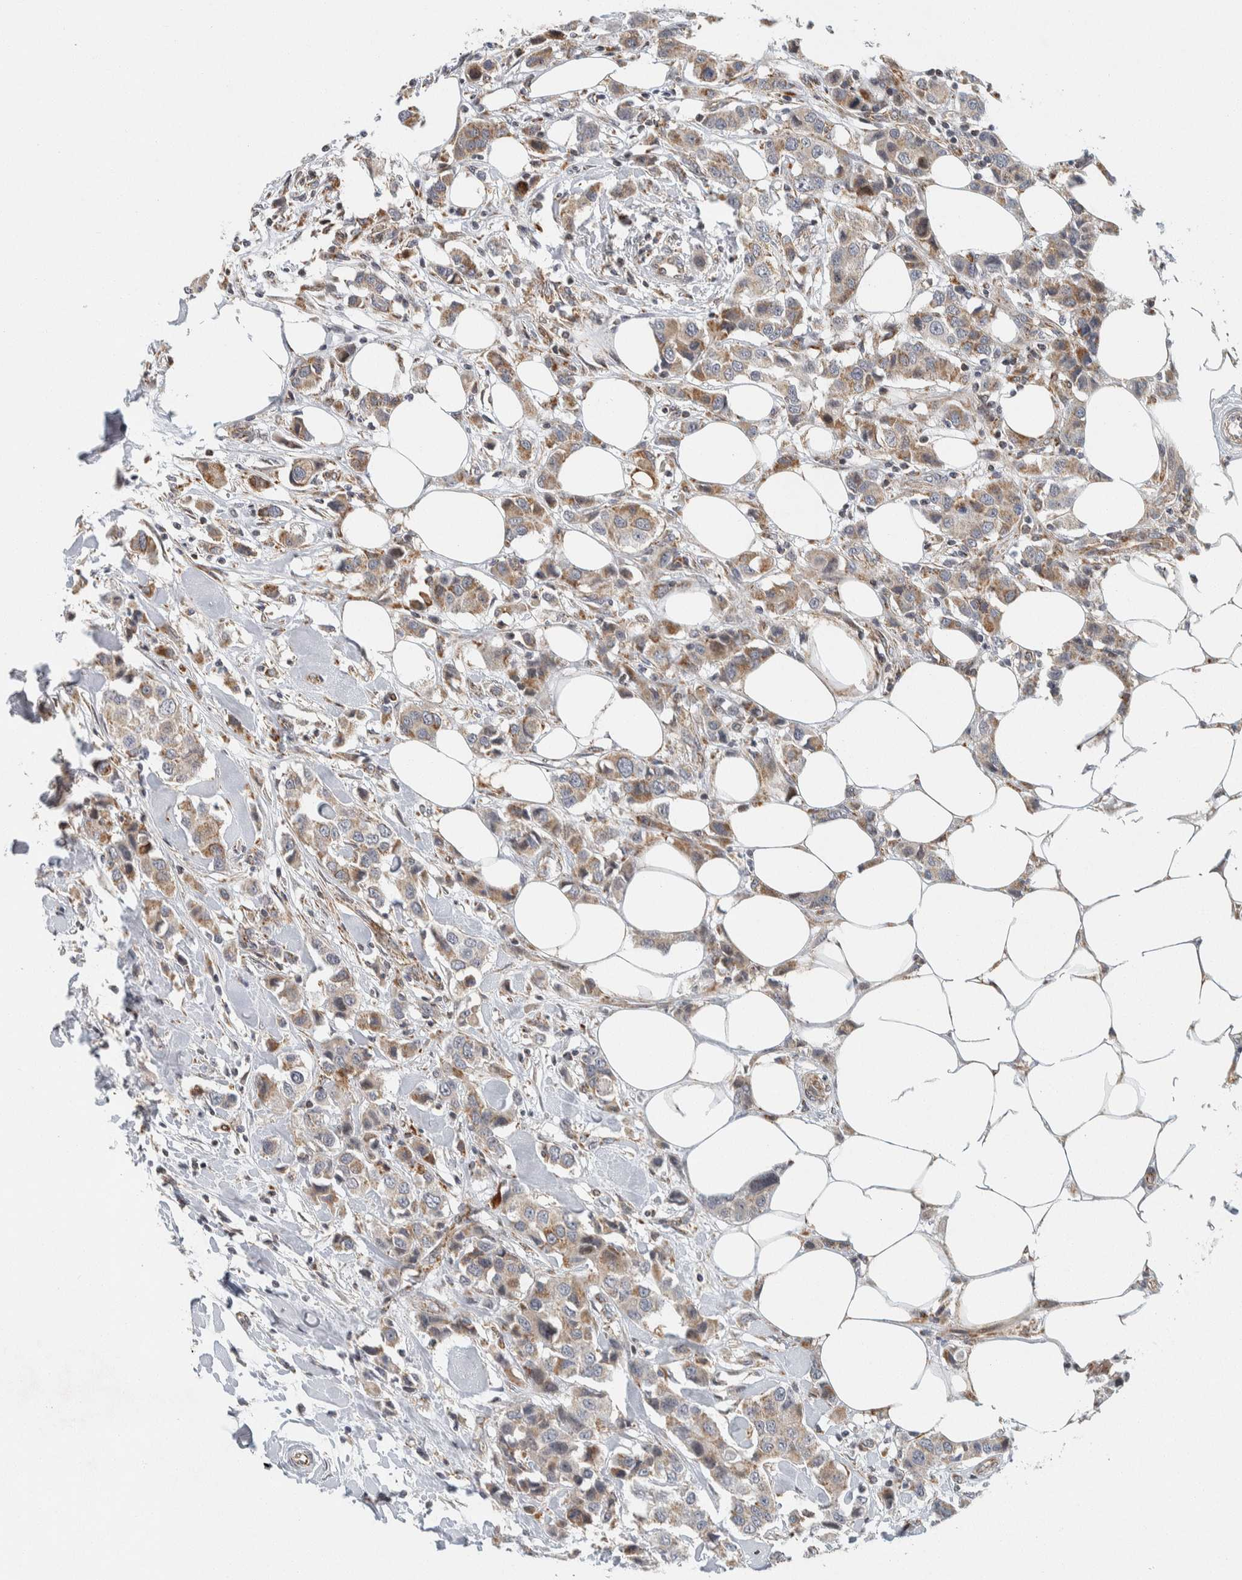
{"staining": {"intensity": "weak", "quantity": ">75%", "location": "cytoplasmic/membranous"}, "tissue": "breast cancer", "cell_type": "Tumor cells", "image_type": "cancer", "snomed": [{"axis": "morphology", "description": "Normal tissue, NOS"}, {"axis": "morphology", "description": "Duct carcinoma"}, {"axis": "topography", "description": "Breast"}], "caption": "Immunohistochemical staining of infiltrating ductal carcinoma (breast) shows weak cytoplasmic/membranous protein expression in approximately >75% of tumor cells.", "gene": "AFP", "patient": {"sex": "female", "age": 50}}